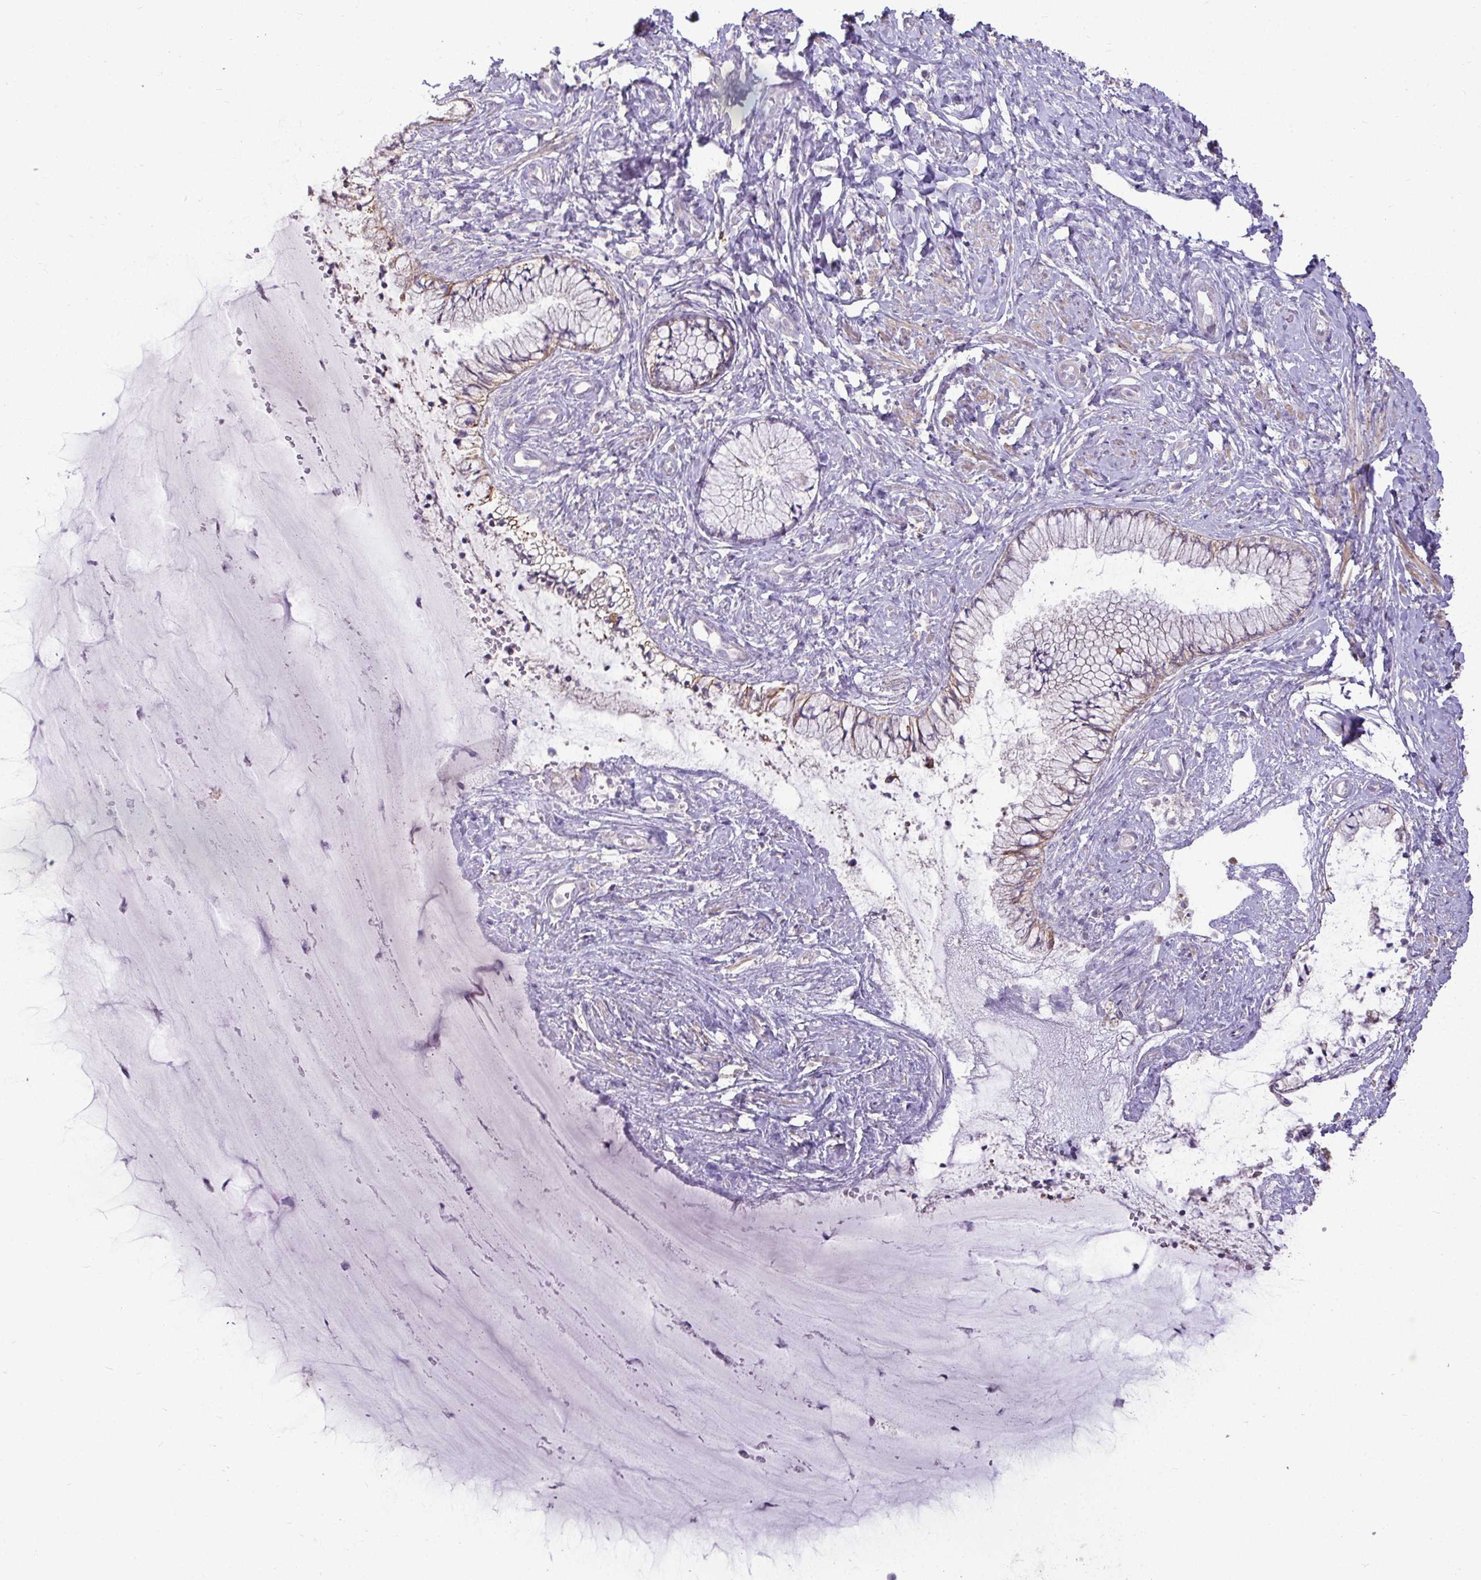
{"staining": {"intensity": "moderate", "quantity": "25%-75%", "location": "cytoplasmic/membranous"}, "tissue": "cervix", "cell_type": "Glandular cells", "image_type": "normal", "snomed": [{"axis": "morphology", "description": "Normal tissue, NOS"}, {"axis": "topography", "description": "Cervix"}], "caption": "Immunohistochemistry (DAB (3,3'-diaminobenzidine)) staining of unremarkable cervix reveals moderate cytoplasmic/membranous protein staining in approximately 25%-75% of glandular cells. (DAB = brown stain, brightfield microscopy at high magnification).", "gene": "STRIP1", "patient": {"sex": "female", "age": 37}}